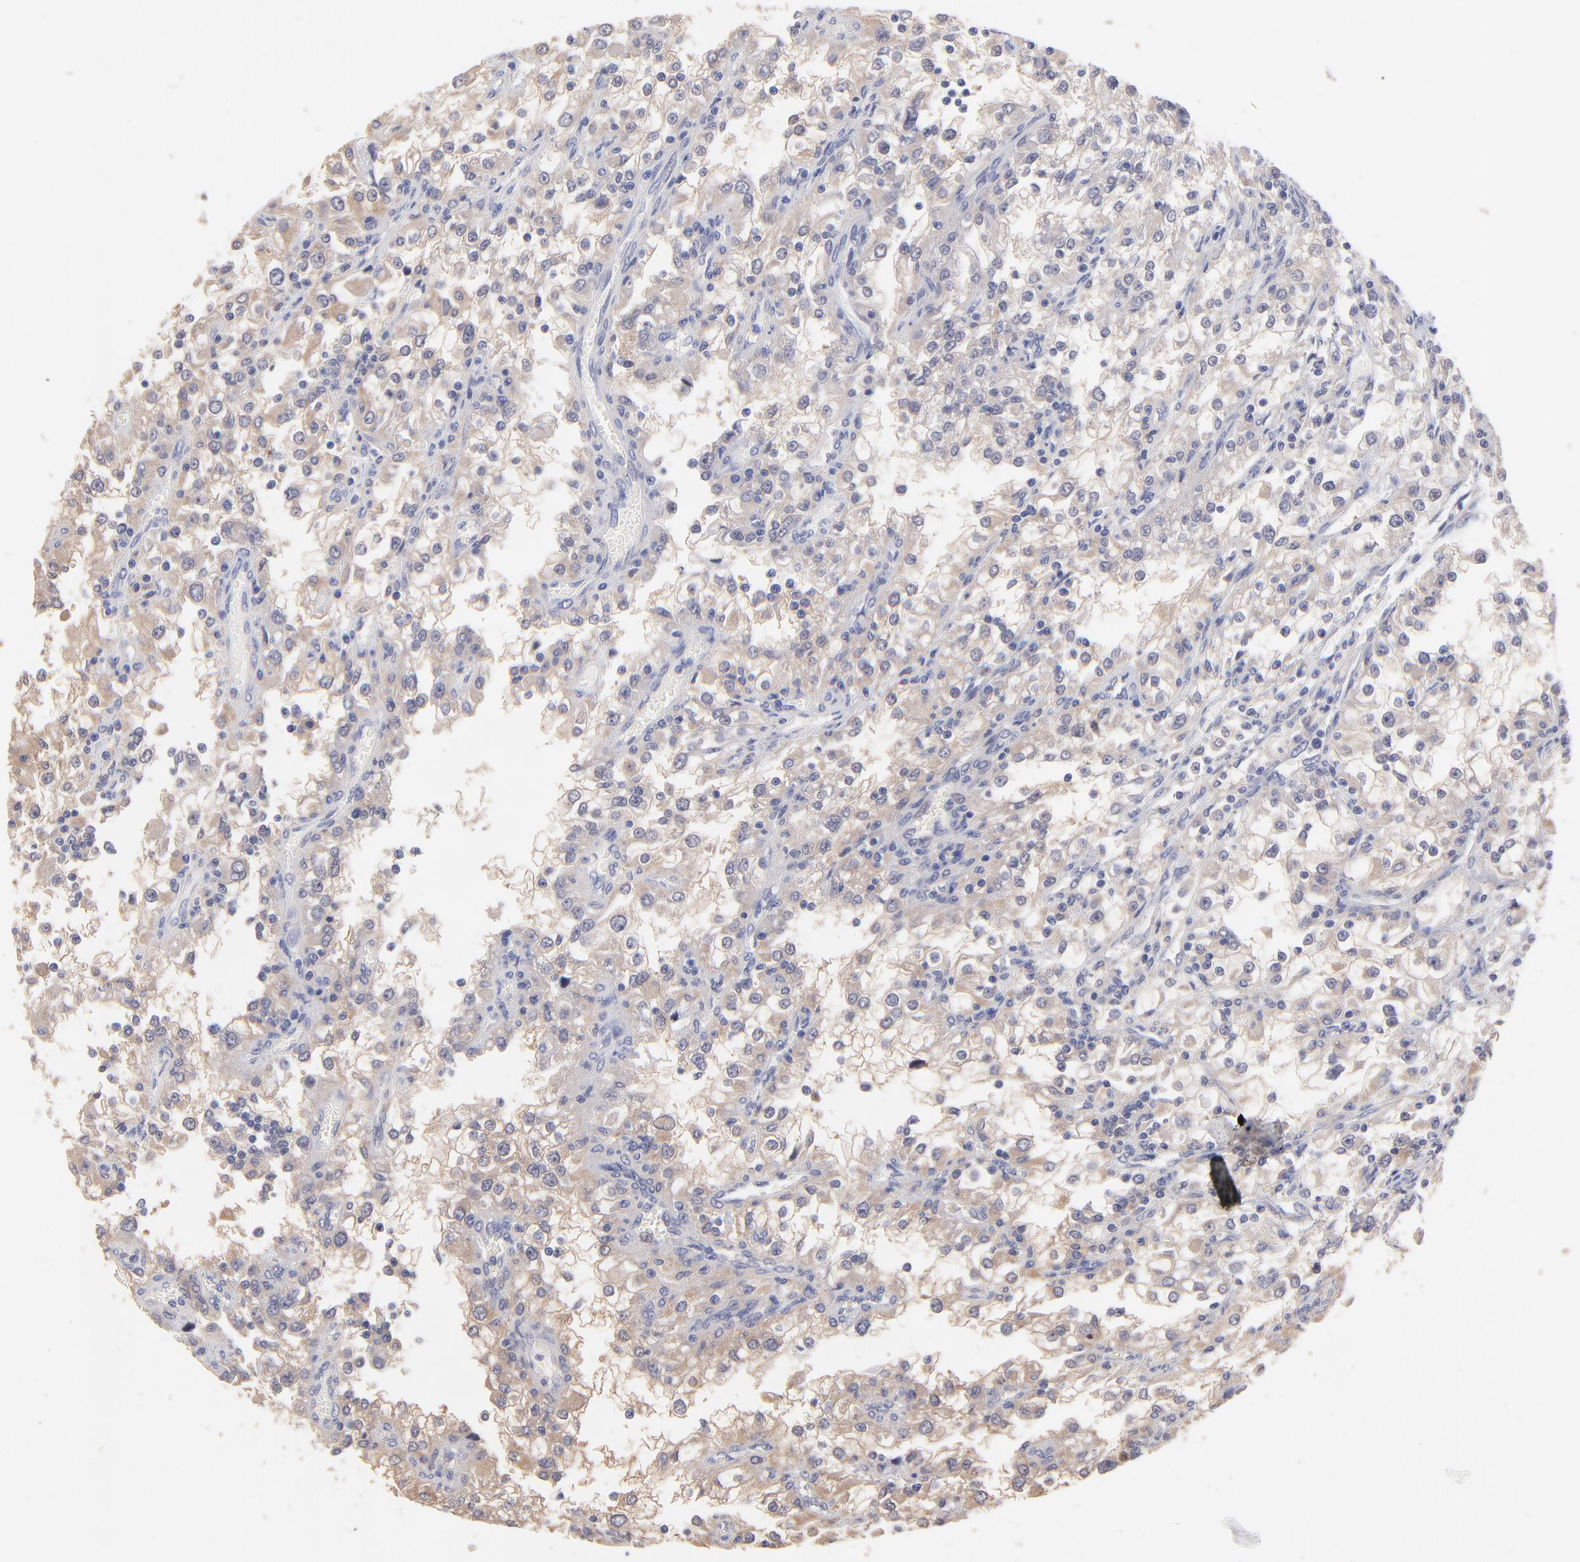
{"staining": {"intensity": "weak", "quantity": ">75%", "location": "cytoplasmic/membranous"}, "tissue": "renal cancer", "cell_type": "Tumor cells", "image_type": "cancer", "snomed": [{"axis": "morphology", "description": "Adenocarcinoma, NOS"}, {"axis": "topography", "description": "Kidney"}], "caption": "Human renal cancer stained with a protein marker exhibits weak staining in tumor cells.", "gene": "ZNF747", "patient": {"sex": "female", "age": 52}}